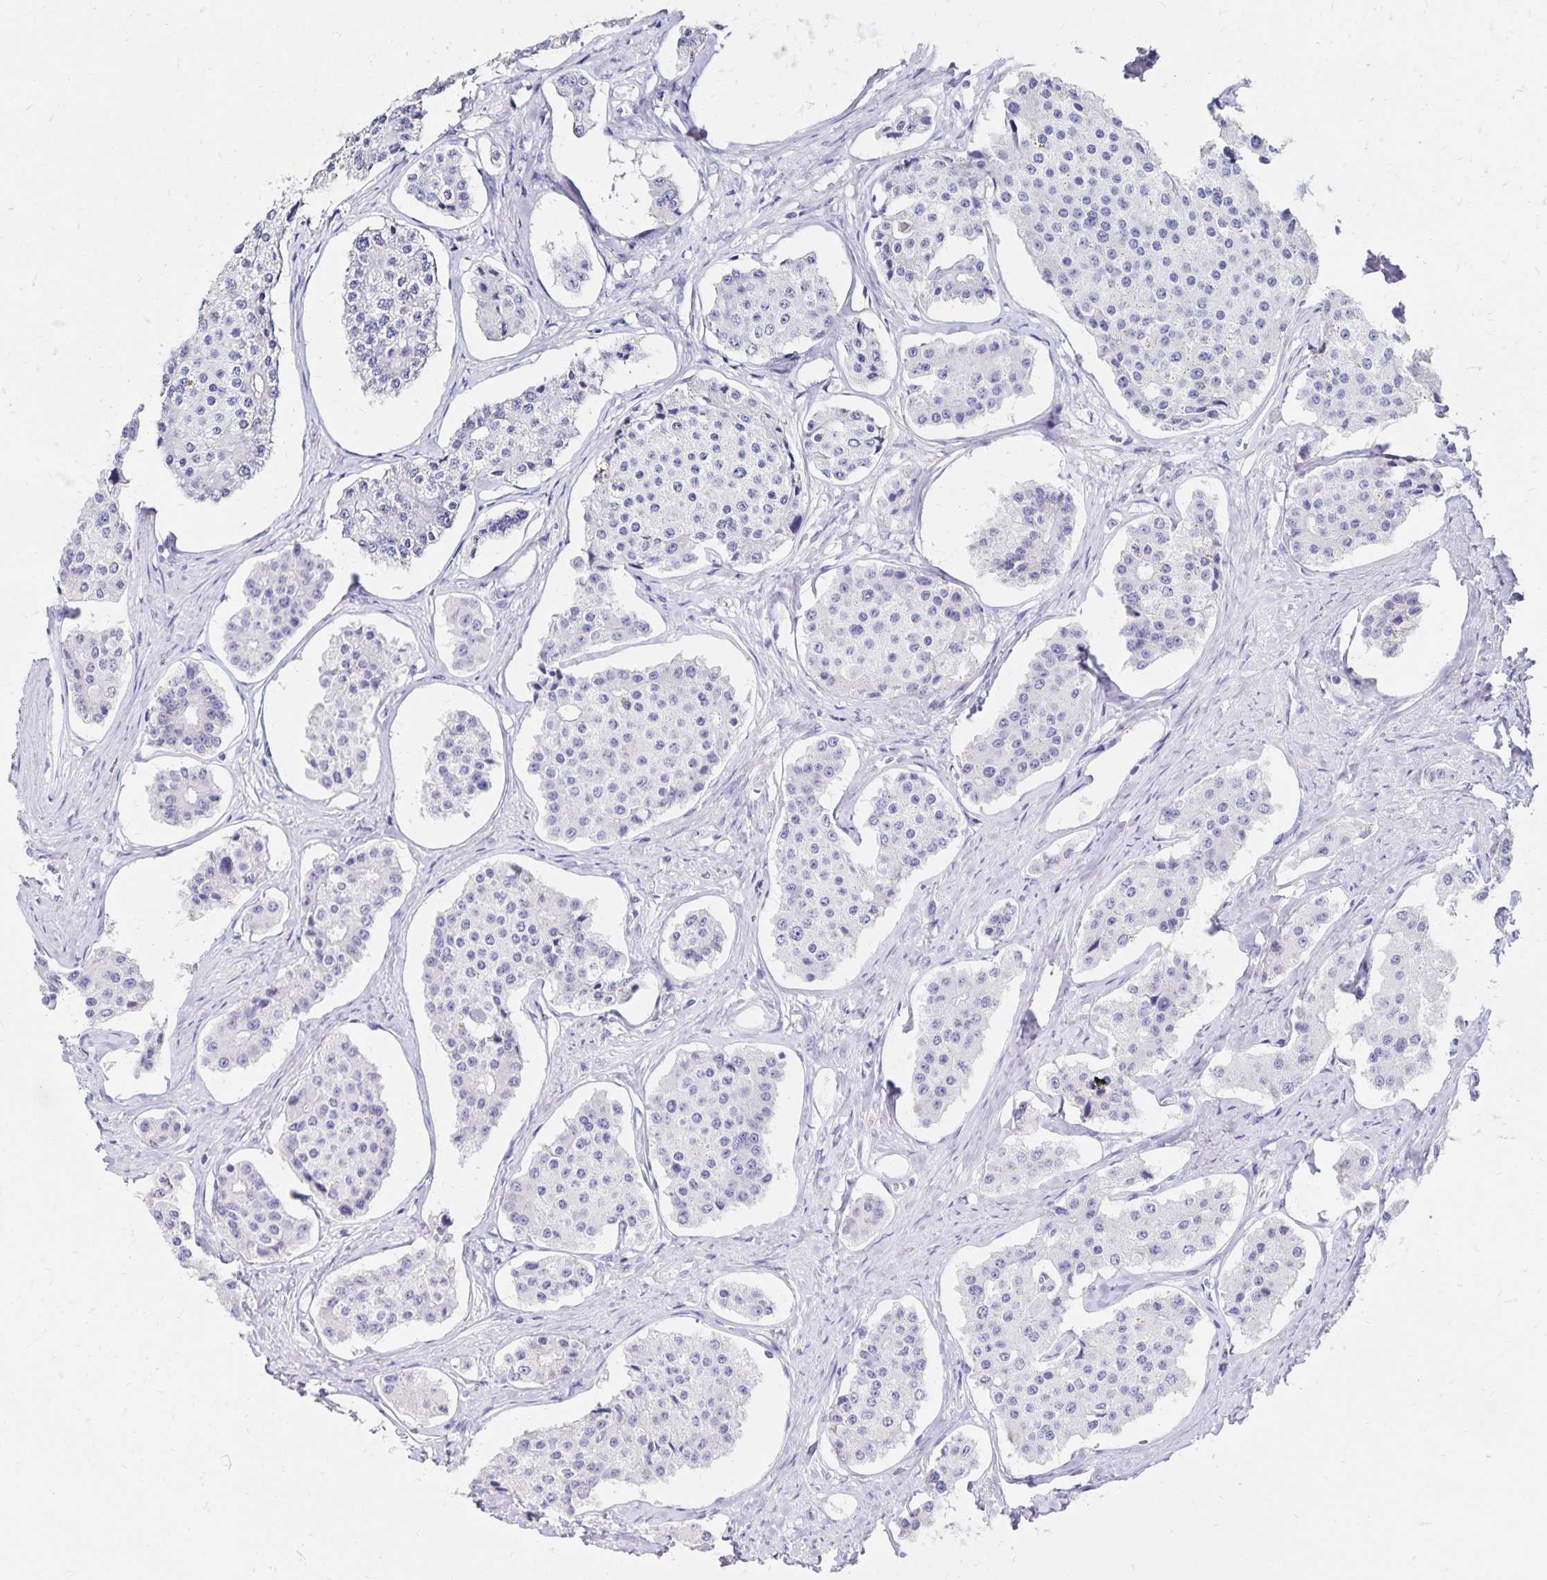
{"staining": {"intensity": "negative", "quantity": "none", "location": "none"}, "tissue": "carcinoid", "cell_type": "Tumor cells", "image_type": "cancer", "snomed": [{"axis": "morphology", "description": "Carcinoid, malignant, NOS"}, {"axis": "topography", "description": "Small intestine"}], "caption": "This is an immunohistochemistry (IHC) photomicrograph of human carcinoid (malignant). There is no staining in tumor cells.", "gene": "DYNLT4", "patient": {"sex": "female", "age": 65}}